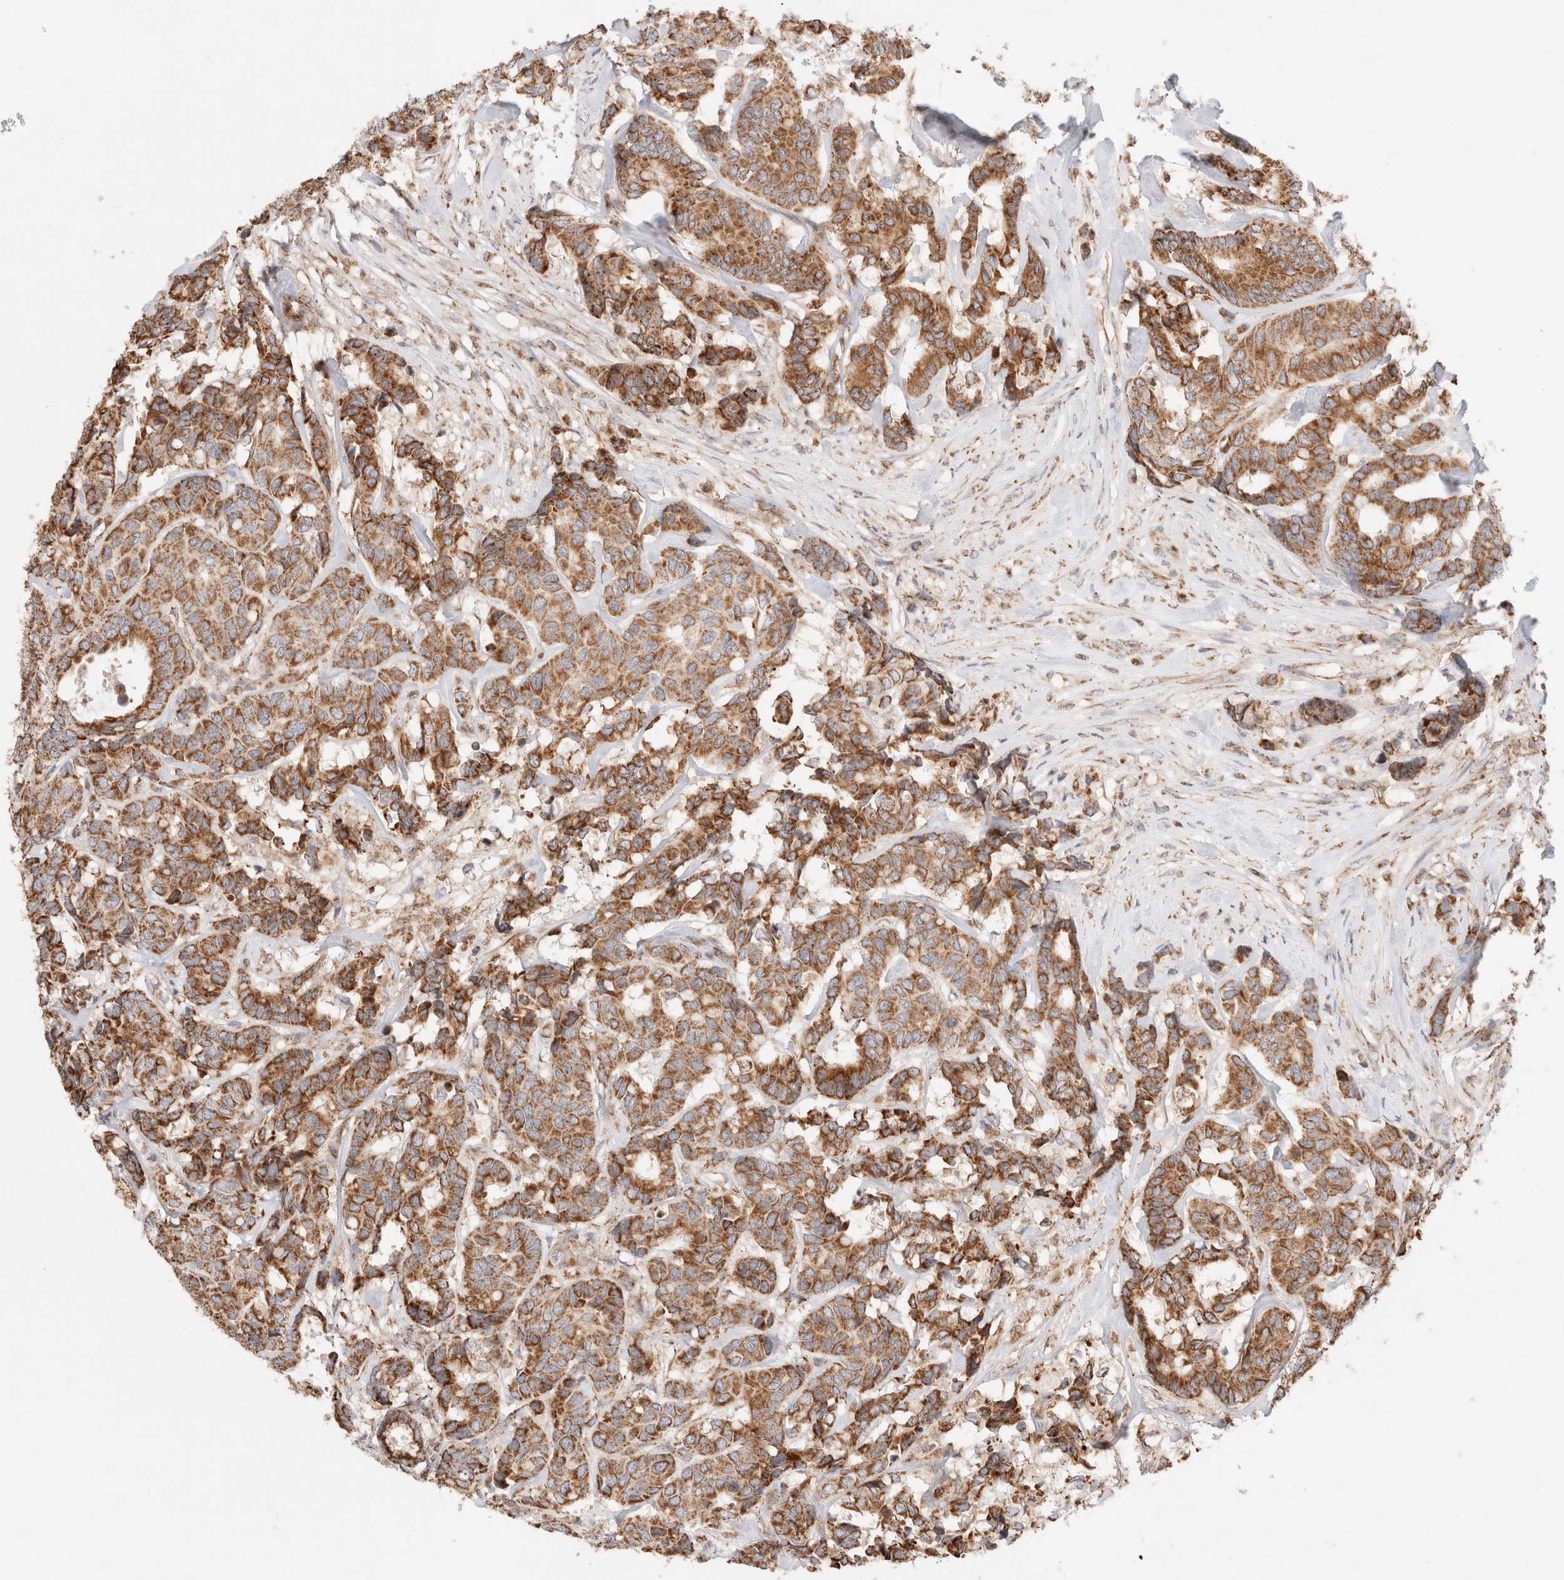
{"staining": {"intensity": "moderate", "quantity": ">75%", "location": "cytoplasmic/membranous"}, "tissue": "breast cancer", "cell_type": "Tumor cells", "image_type": "cancer", "snomed": [{"axis": "morphology", "description": "Duct carcinoma"}, {"axis": "topography", "description": "Breast"}], "caption": "Protein expression analysis of breast invasive ductal carcinoma displays moderate cytoplasmic/membranous staining in approximately >75% of tumor cells.", "gene": "TMPPE", "patient": {"sex": "female", "age": 87}}